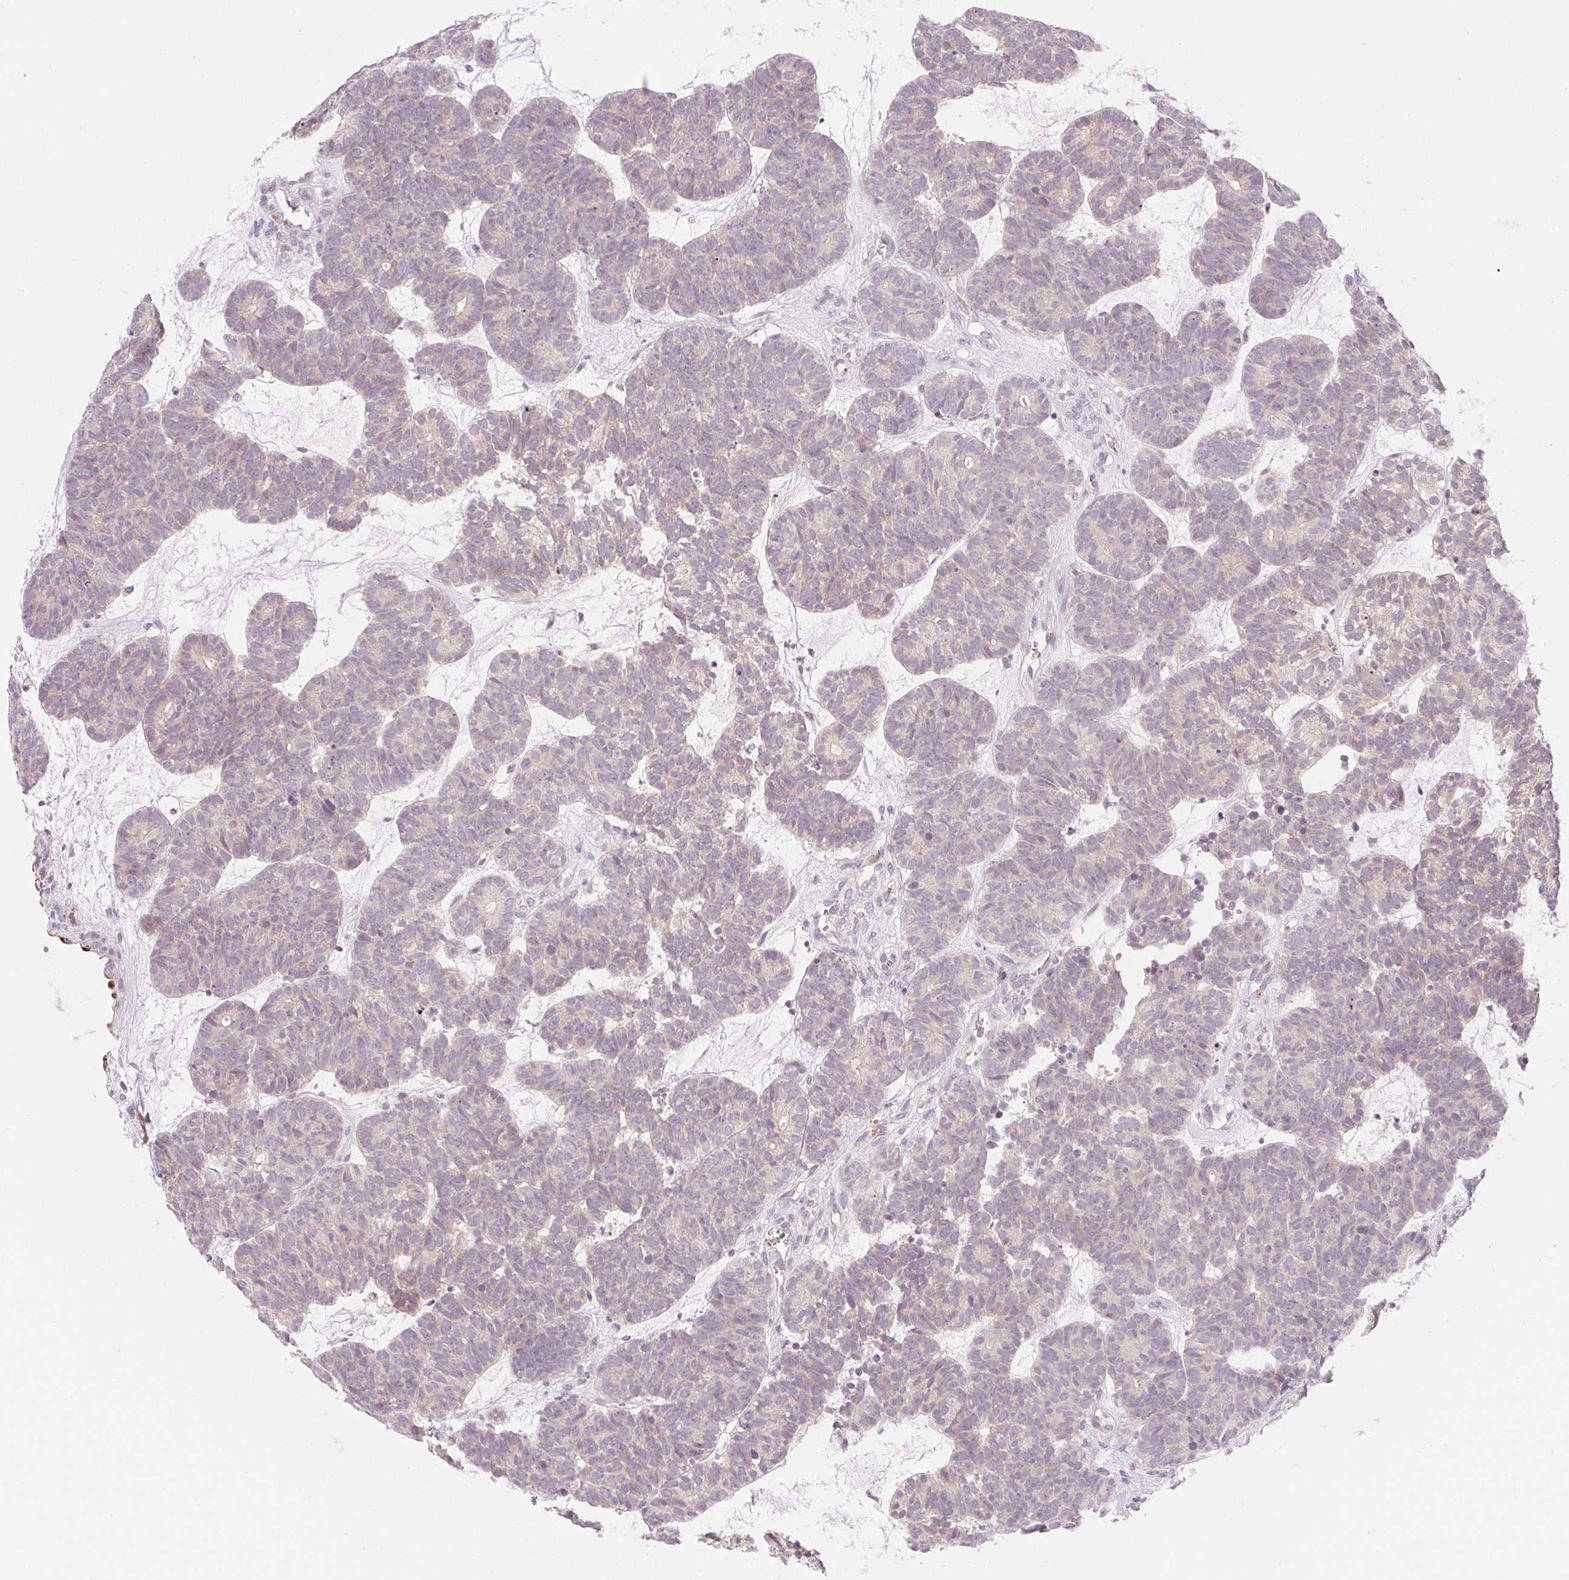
{"staining": {"intensity": "weak", "quantity": "<25%", "location": "cytoplasmic/membranous"}, "tissue": "head and neck cancer", "cell_type": "Tumor cells", "image_type": "cancer", "snomed": [{"axis": "morphology", "description": "Adenocarcinoma, NOS"}, {"axis": "topography", "description": "Head-Neck"}], "caption": "Tumor cells show no significant protein positivity in head and neck adenocarcinoma. (DAB immunohistochemistry (IHC) visualized using brightfield microscopy, high magnification).", "gene": "CASKIN1", "patient": {"sex": "female", "age": 81}}